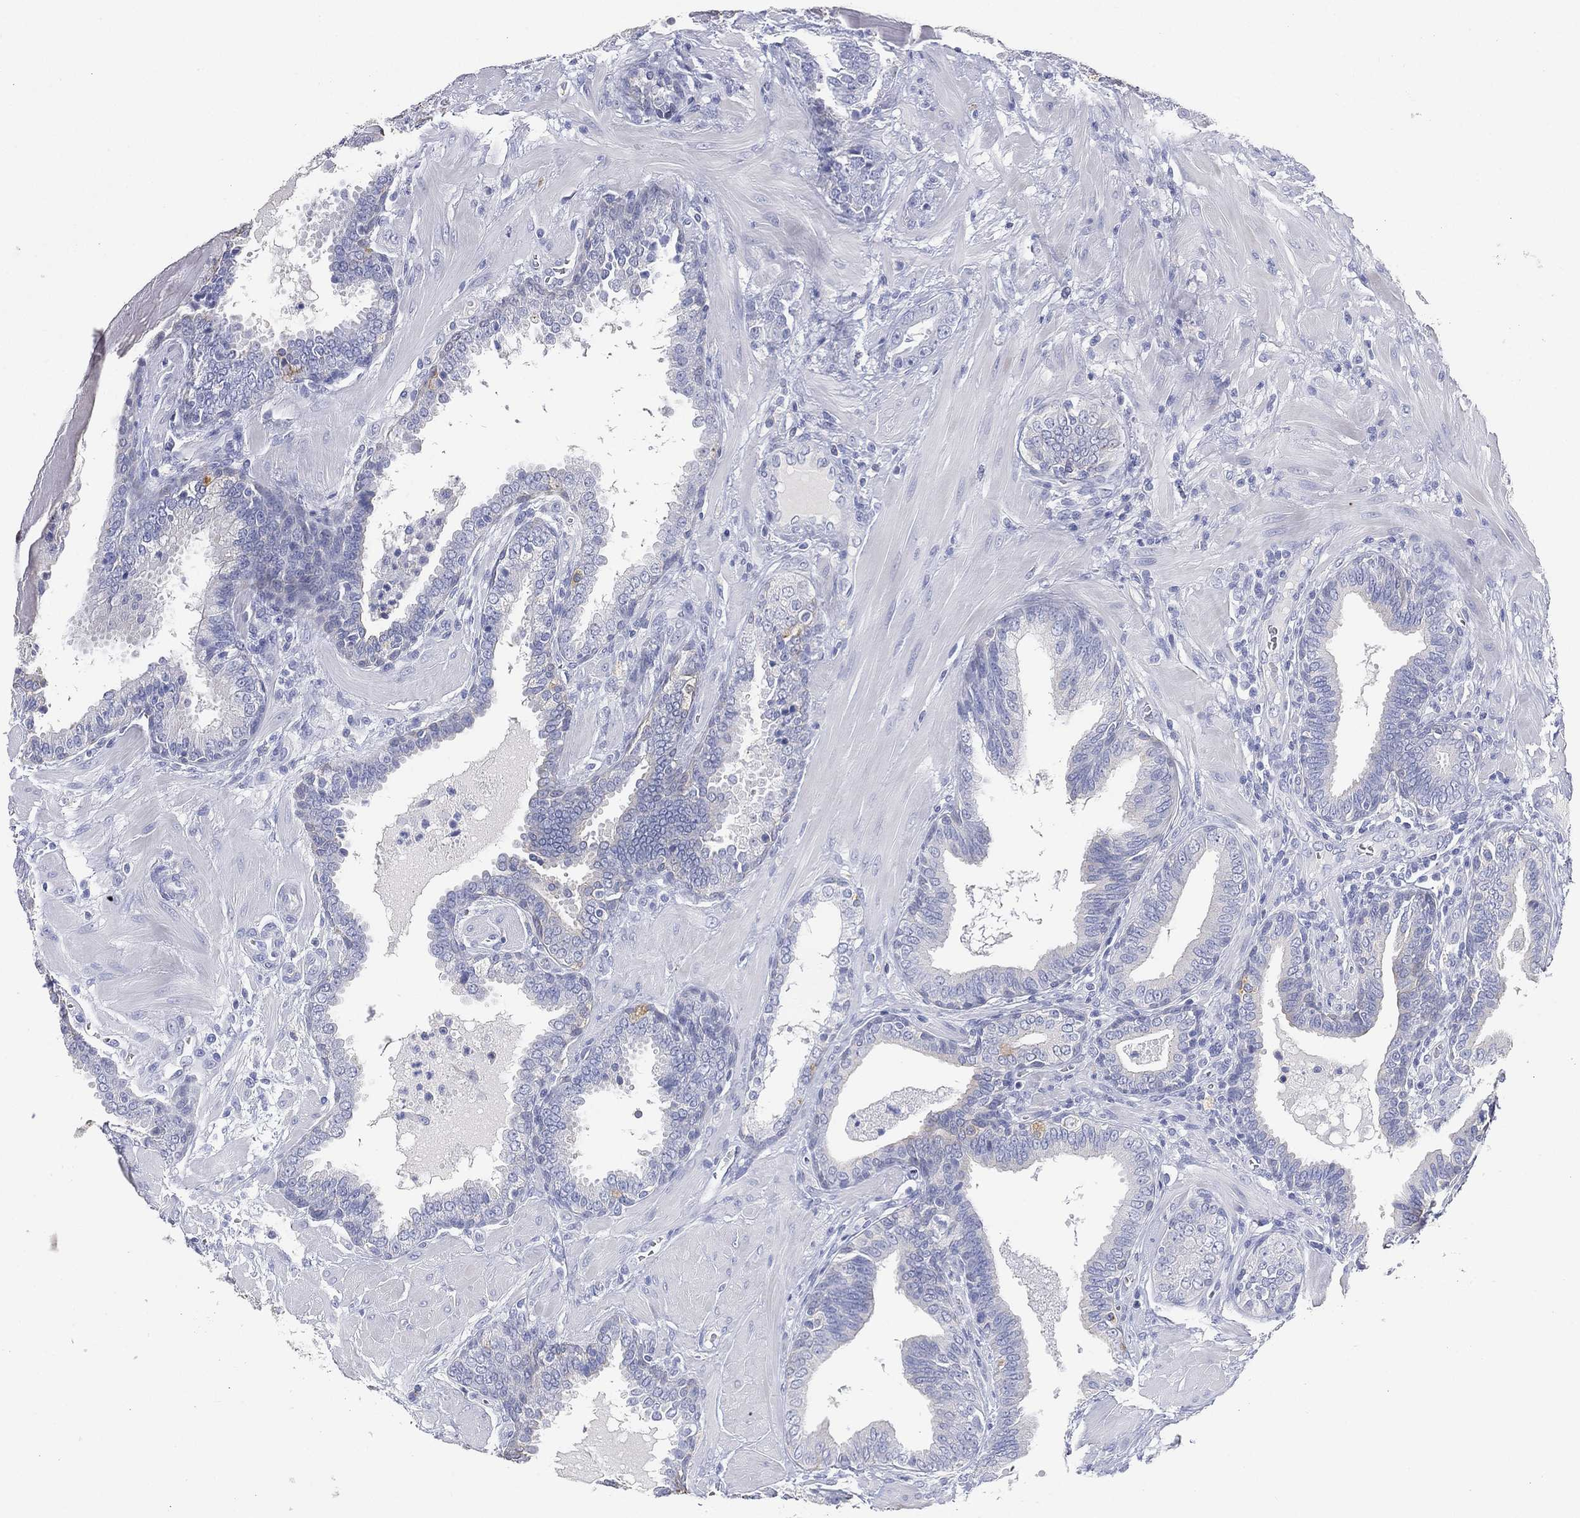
{"staining": {"intensity": "negative", "quantity": "none", "location": "none"}, "tissue": "prostate cancer", "cell_type": "Tumor cells", "image_type": "cancer", "snomed": [{"axis": "morphology", "description": "Adenocarcinoma, NOS"}, {"axis": "topography", "description": "Prostate"}], "caption": "Immunohistochemistry (IHC) of adenocarcinoma (prostate) reveals no staining in tumor cells.", "gene": "FMO1", "patient": {"sex": "male", "age": 57}}